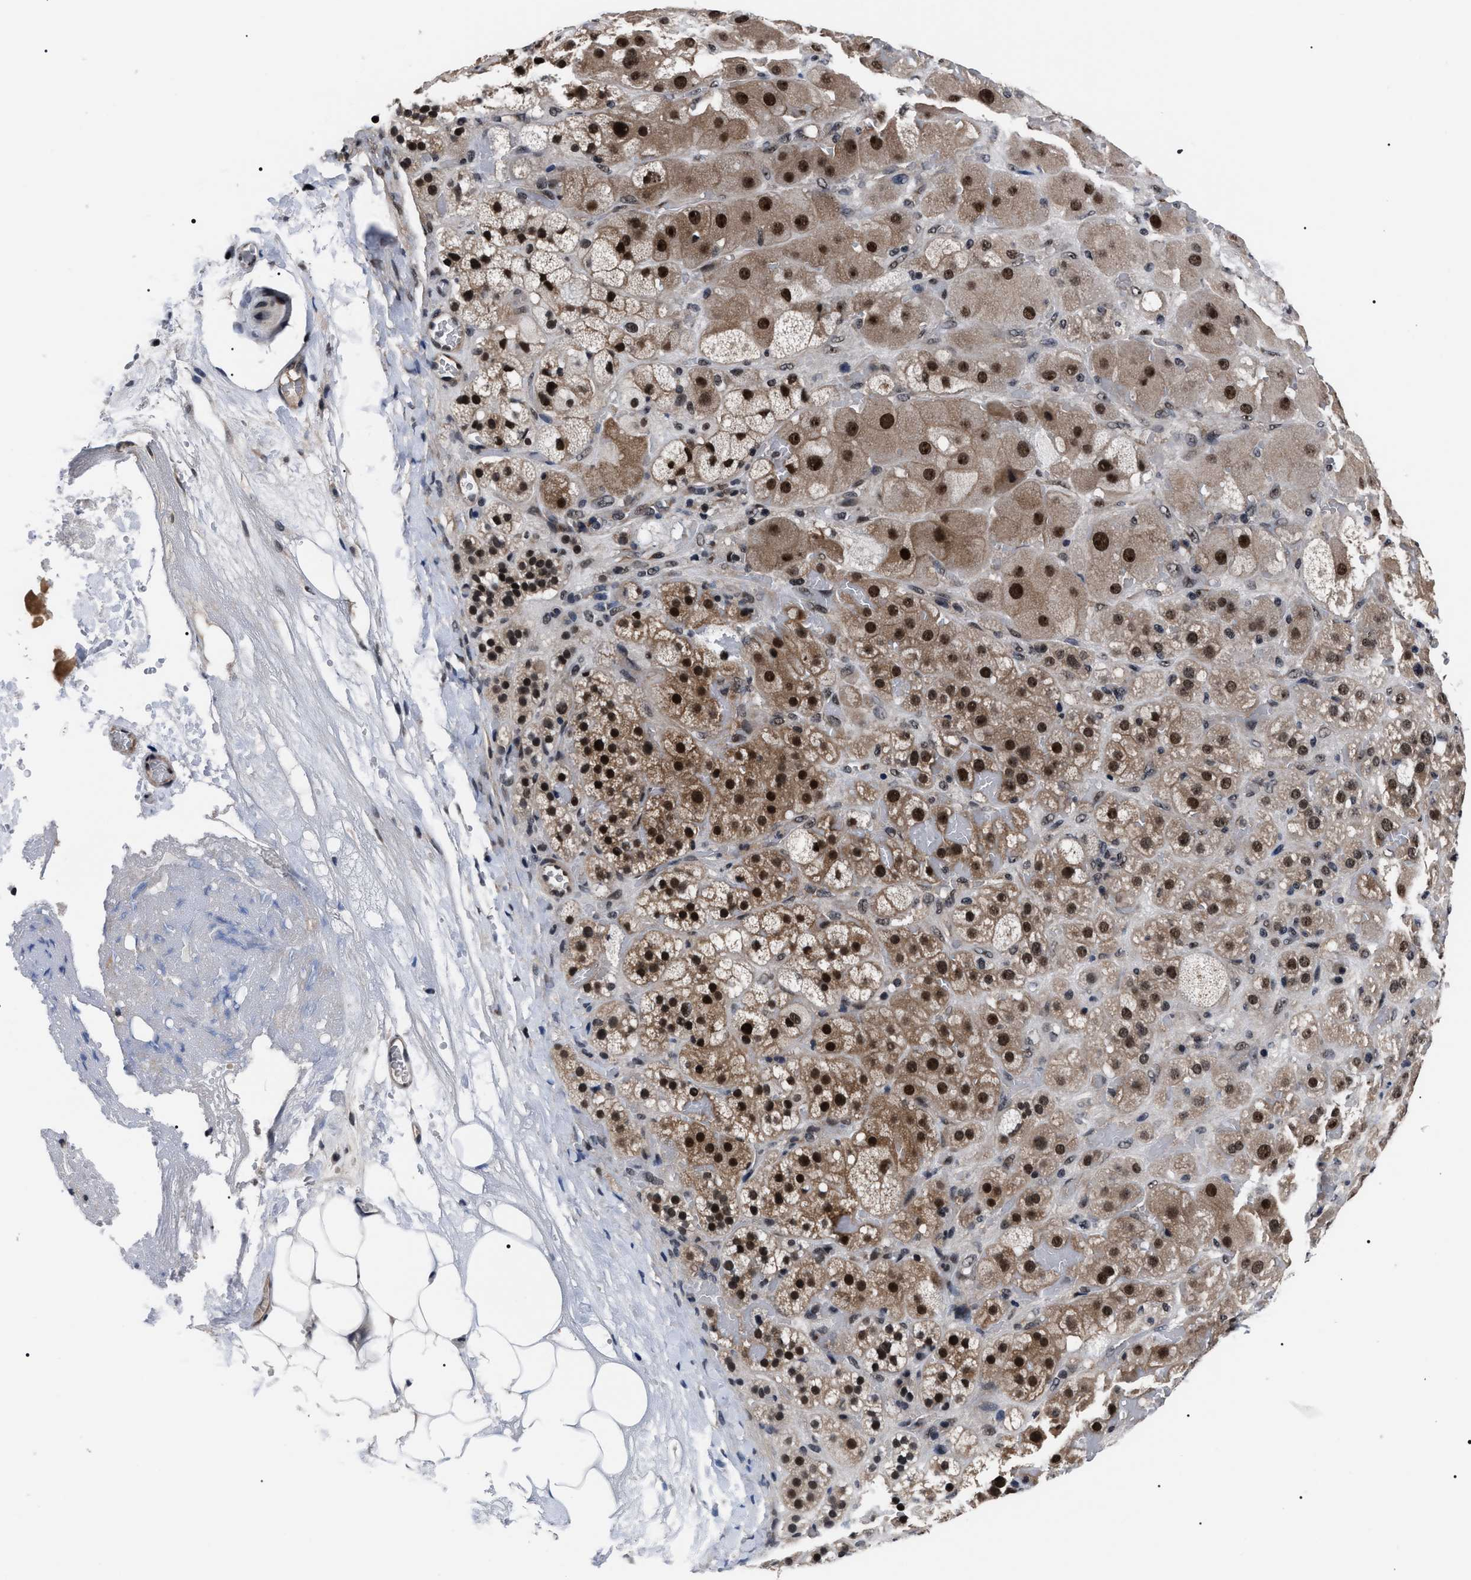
{"staining": {"intensity": "strong", "quantity": ">75%", "location": "cytoplasmic/membranous,nuclear"}, "tissue": "adrenal gland", "cell_type": "Glandular cells", "image_type": "normal", "snomed": [{"axis": "morphology", "description": "Normal tissue, NOS"}, {"axis": "topography", "description": "Adrenal gland"}], "caption": "Protein staining of unremarkable adrenal gland reveals strong cytoplasmic/membranous,nuclear expression in about >75% of glandular cells. Immunohistochemistry (ihc) stains the protein of interest in brown and the nuclei are stained blue.", "gene": "CSNK2A1", "patient": {"sex": "female", "age": 47}}